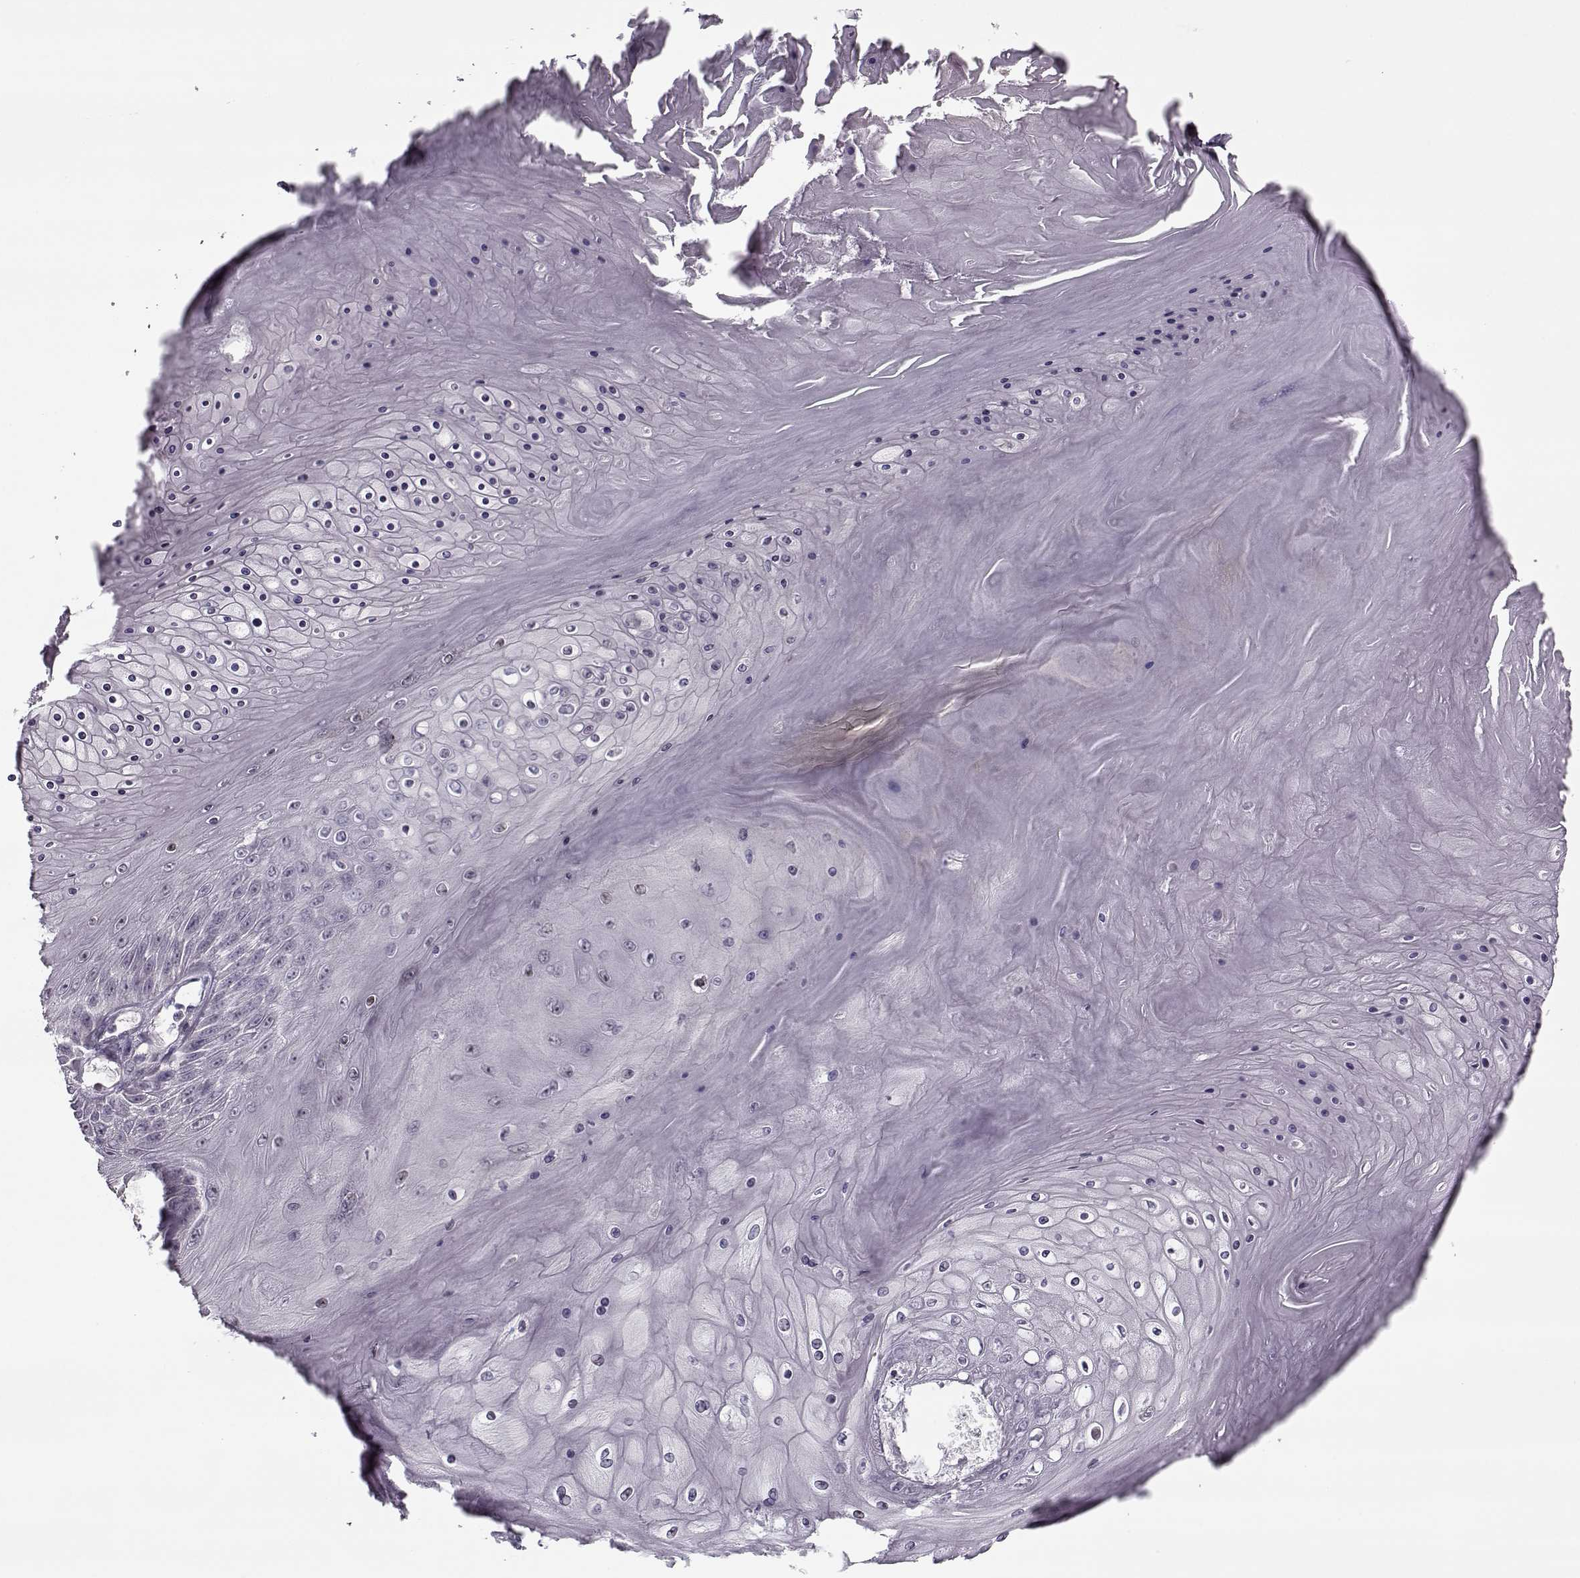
{"staining": {"intensity": "negative", "quantity": "none", "location": "none"}, "tissue": "skin cancer", "cell_type": "Tumor cells", "image_type": "cancer", "snomed": [{"axis": "morphology", "description": "Squamous cell carcinoma, NOS"}, {"axis": "topography", "description": "Skin"}], "caption": "Immunohistochemistry micrograph of human skin squamous cell carcinoma stained for a protein (brown), which demonstrates no staining in tumor cells.", "gene": "PNMT", "patient": {"sex": "male", "age": 62}}